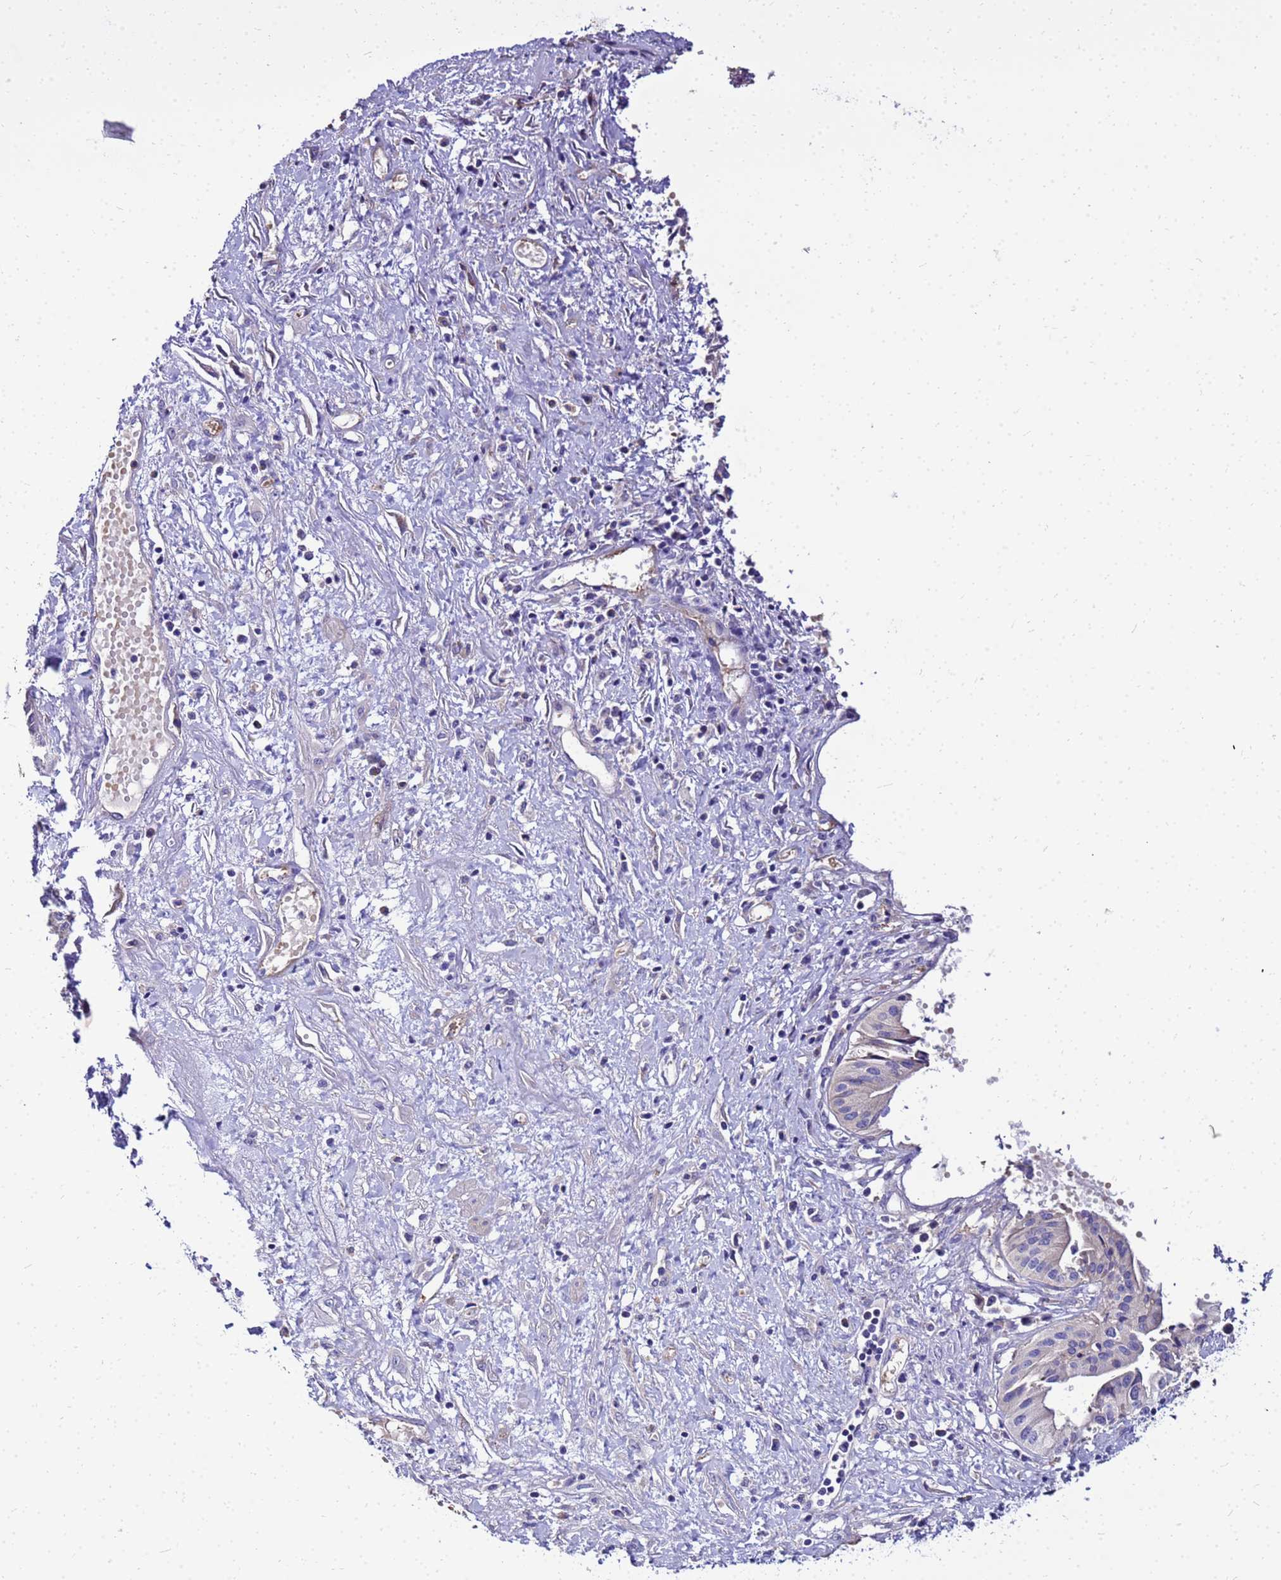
{"staining": {"intensity": "negative", "quantity": "none", "location": "none"}, "tissue": "pancreatic cancer", "cell_type": "Tumor cells", "image_type": "cancer", "snomed": [{"axis": "morphology", "description": "Adenocarcinoma, NOS"}, {"axis": "topography", "description": "Pancreas"}], "caption": "Human pancreatic cancer (adenocarcinoma) stained for a protein using immunohistochemistry (IHC) reveals no positivity in tumor cells.", "gene": "HERC5", "patient": {"sex": "female", "age": 50}}